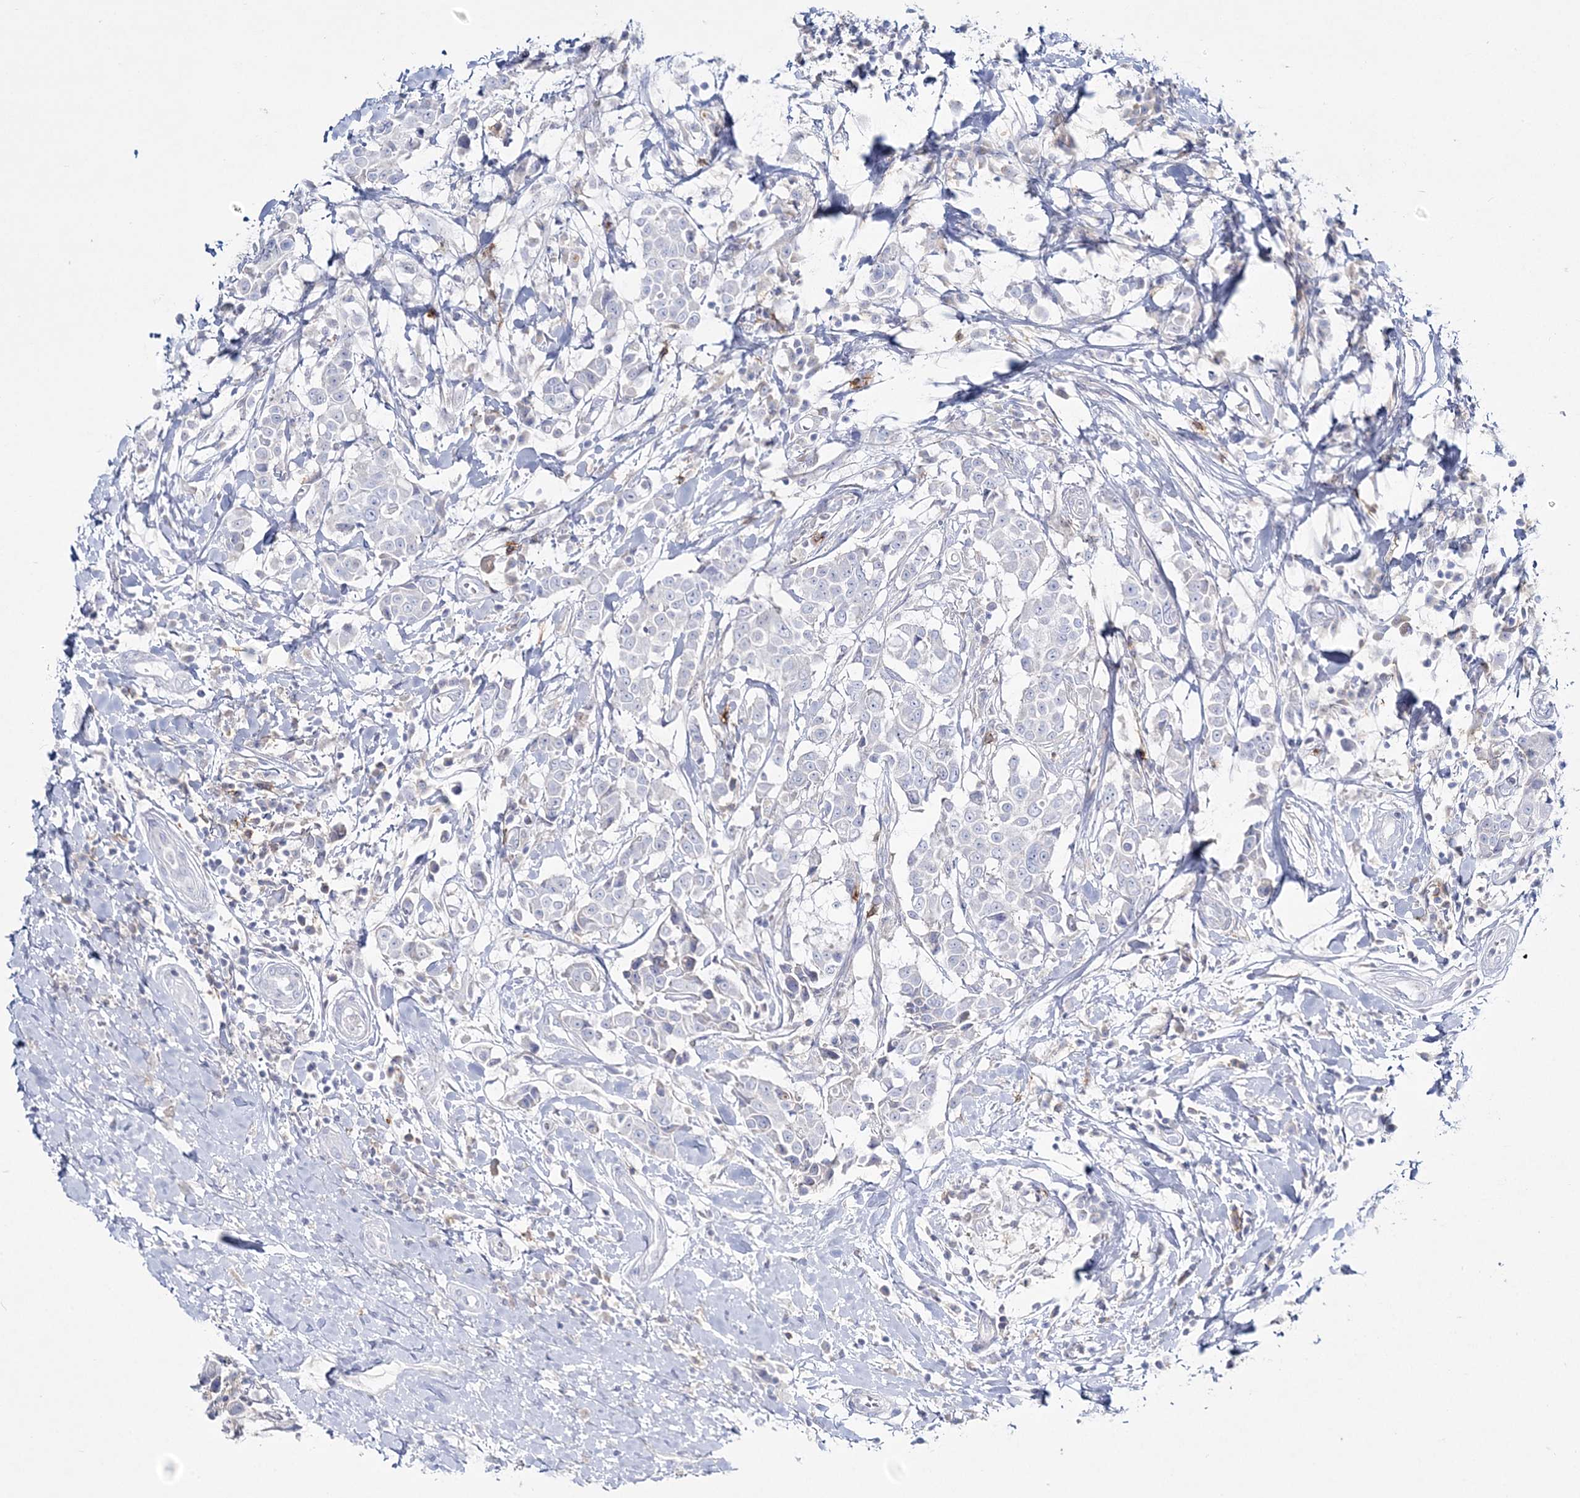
{"staining": {"intensity": "negative", "quantity": "none", "location": "none"}, "tissue": "breast cancer", "cell_type": "Tumor cells", "image_type": "cancer", "snomed": [{"axis": "morphology", "description": "Duct carcinoma"}, {"axis": "topography", "description": "Breast"}], "caption": "Immunohistochemical staining of human breast cancer (intraductal carcinoma) displays no significant staining in tumor cells.", "gene": "WDSUB1", "patient": {"sex": "female", "age": 27}}